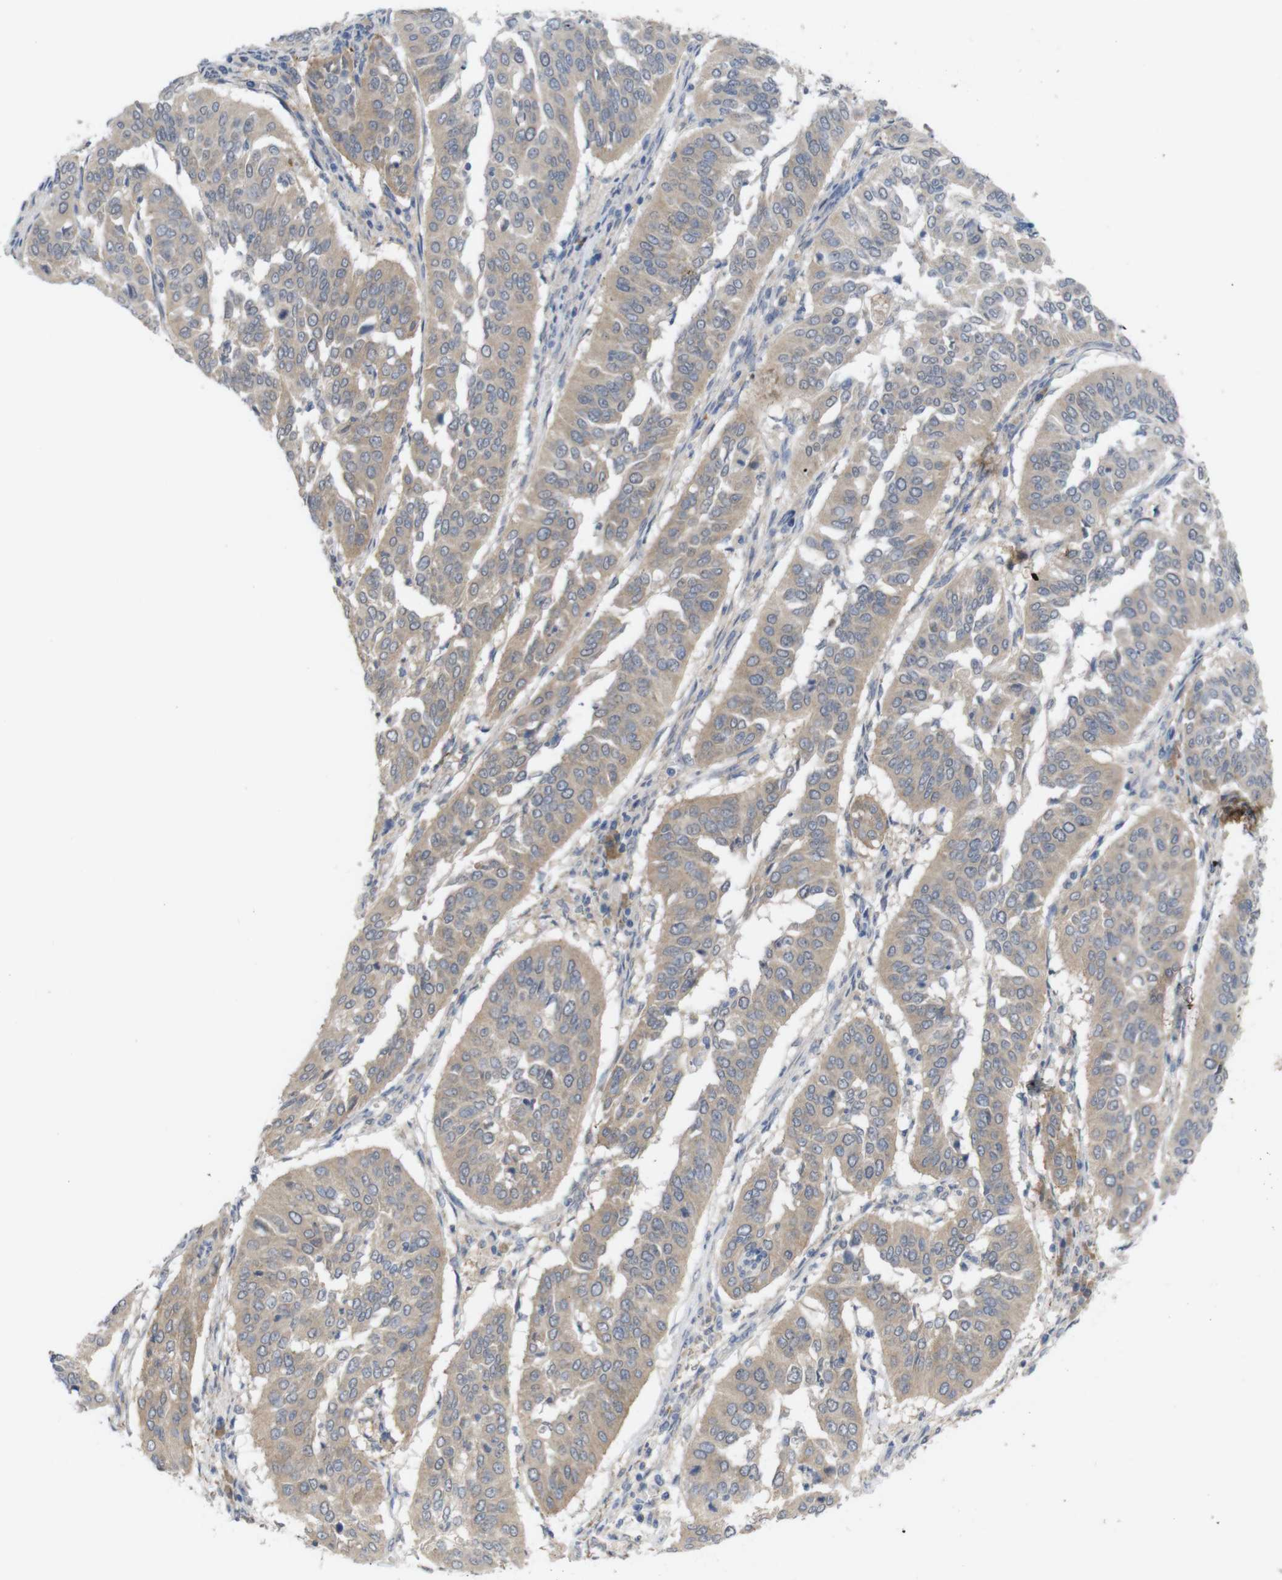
{"staining": {"intensity": "moderate", "quantity": ">75%", "location": "cytoplasmic/membranous"}, "tissue": "cervical cancer", "cell_type": "Tumor cells", "image_type": "cancer", "snomed": [{"axis": "morphology", "description": "Normal tissue, NOS"}, {"axis": "morphology", "description": "Squamous cell carcinoma, NOS"}, {"axis": "topography", "description": "Cervix"}], "caption": "IHC micrograph of neoplastic tissue: human cervical cancer (squamous cell carcinoma) stained using immunohistochemistry displays medium levels of moderate protein expression localized specifically in the cytoplasmic/membranous of tumor cells, appearing as a cytoplasmic/membranous brown color.", "gene": "BCAR3", "patient": {"sex": "female", "age": 39}}